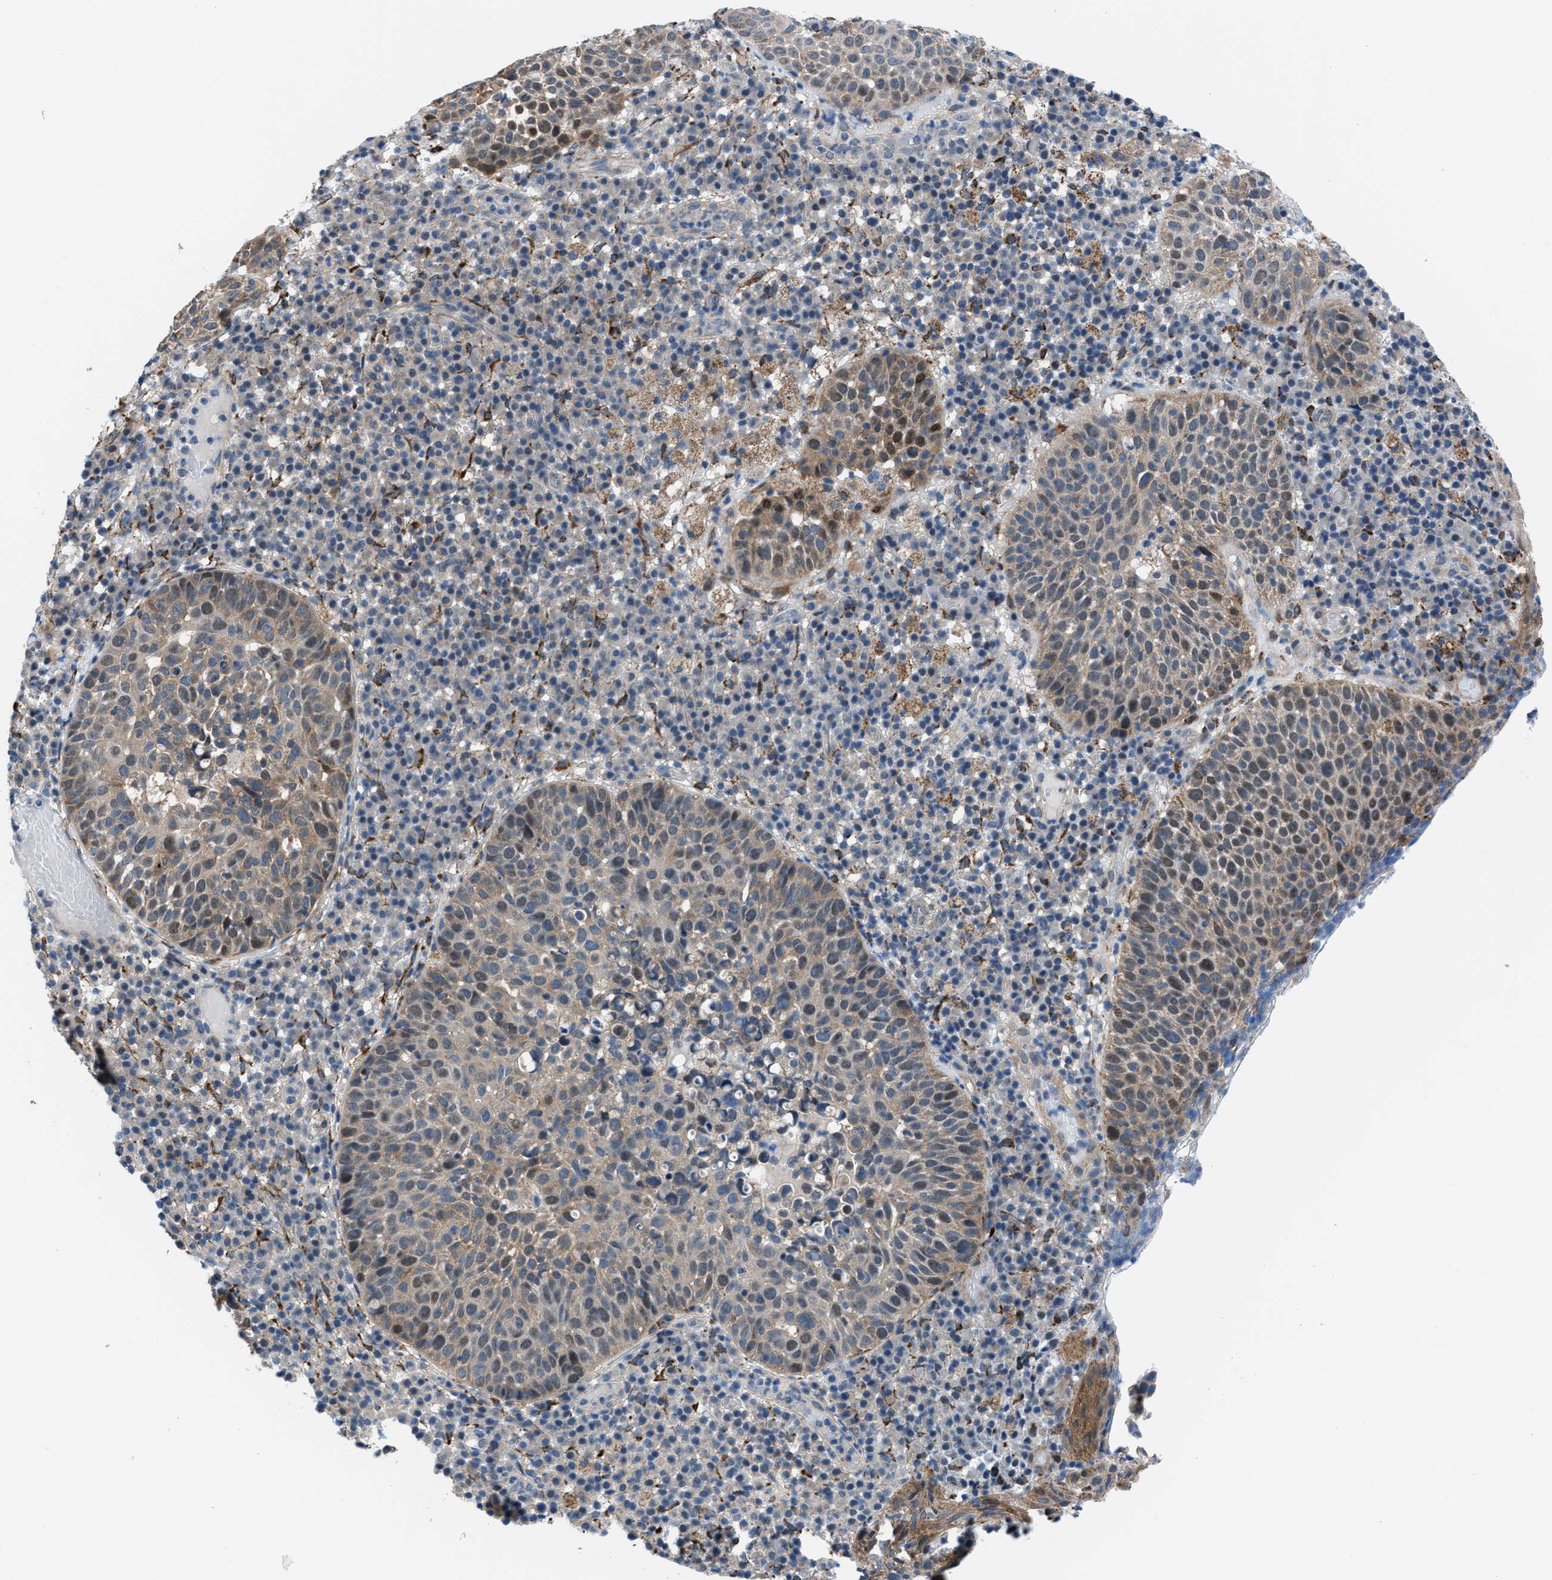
{"staining": {"intensity": "moderate", "quantity": ">75%", "location": "cytoplasmic/membranous"}, "tissue": "skin cancer", "cell_type": "Tumor cells", "image_type": "cancer", "snomed": [{"axis": "morphology", "description": "Squamous cell carcinoma in situ, NOS"}, {"axis": "morphology", "description": "Squamous cell carcinoma, NOS"}, {"axis": "topography", "description": "Skin"}], "caption": "Protein staining of skin cancer tissue shows moderate cytoplasmic/membranous staining in about >75% of tumor cells.", "gene": "TMEM45B", "patient": {"sex": "male", "age": 93}}